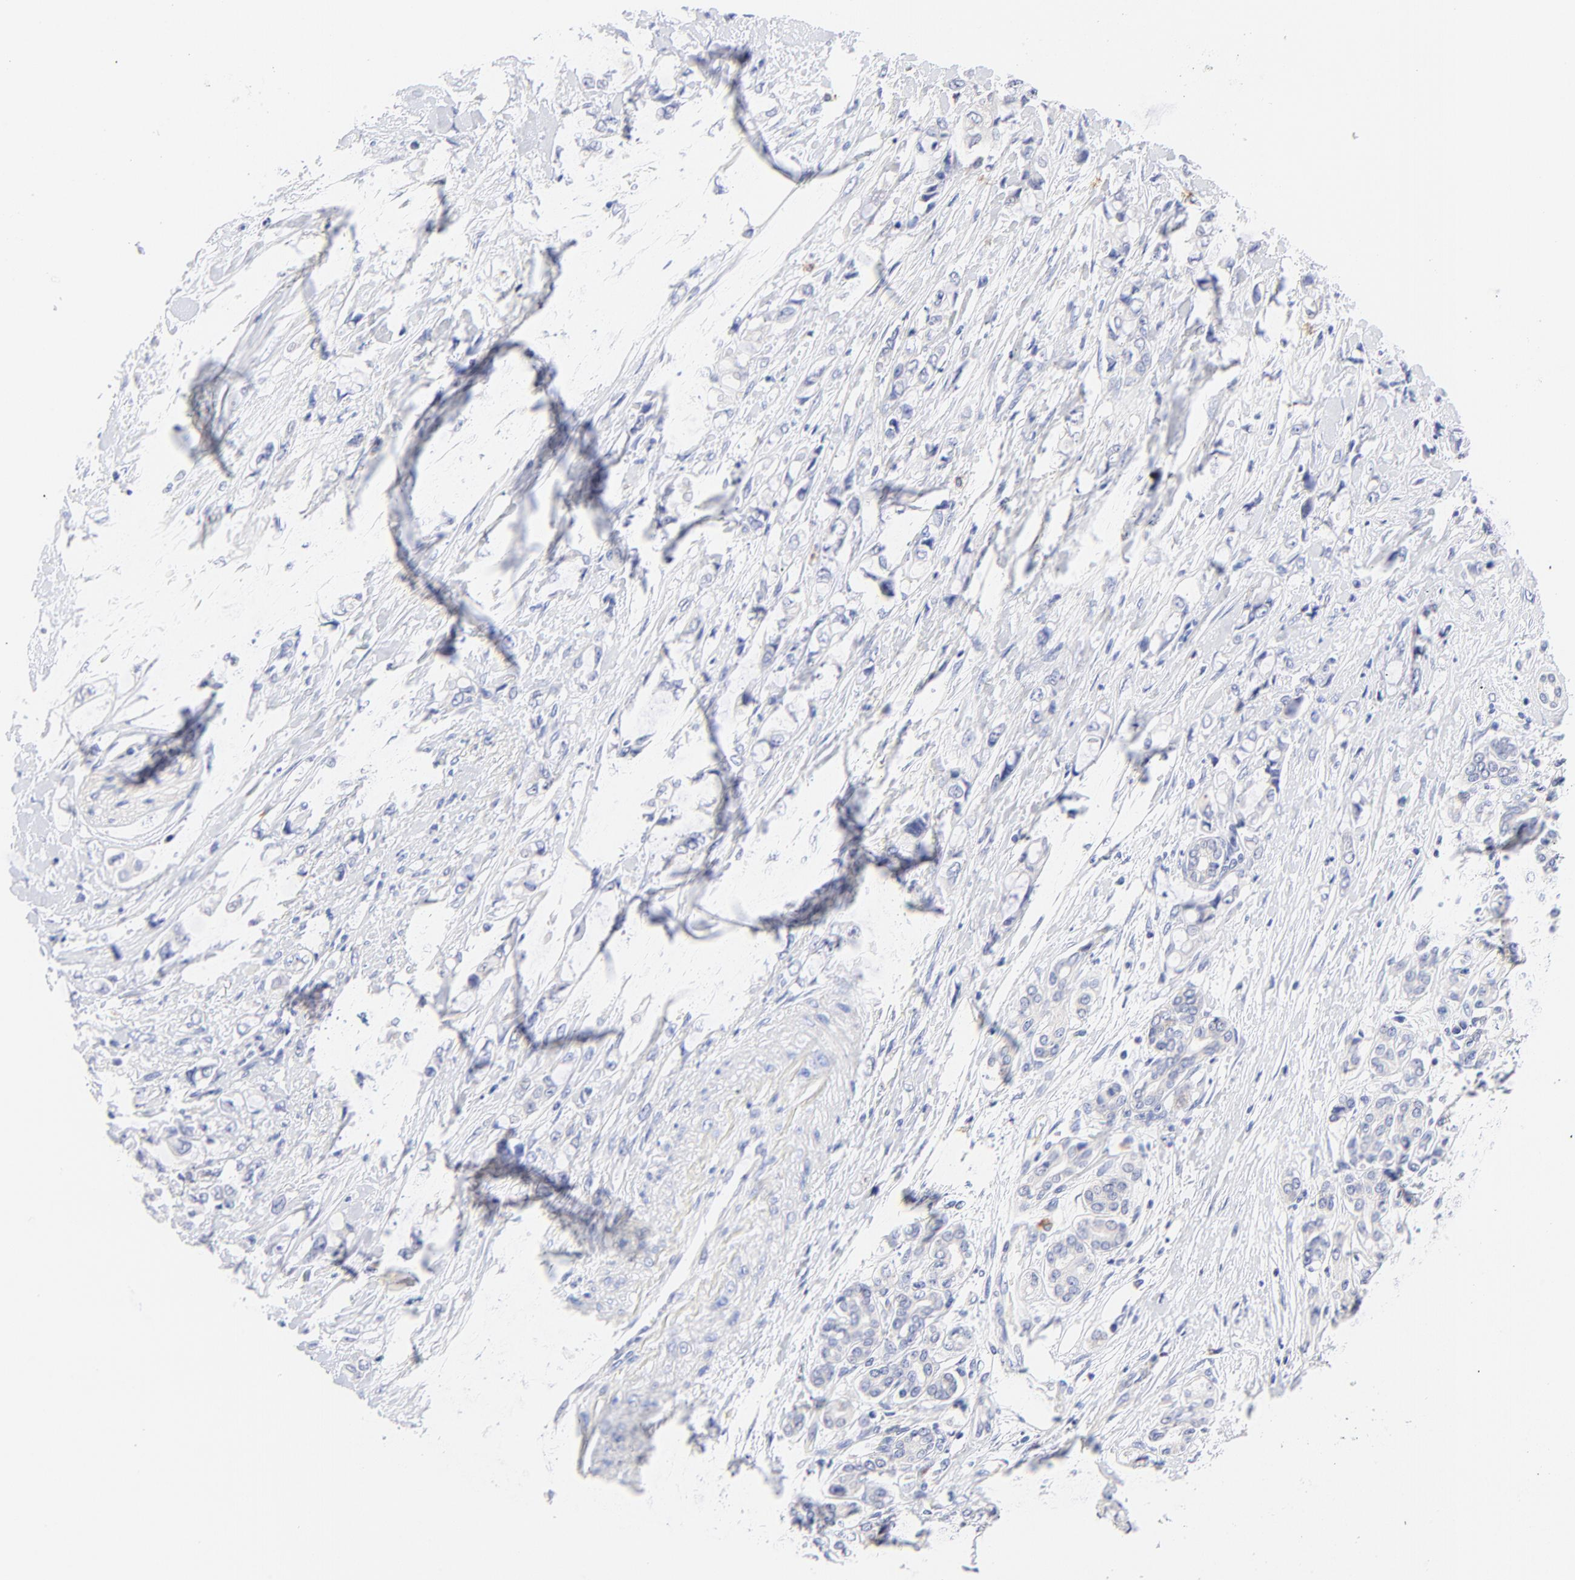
{"staining": {"intensity": "negative", "quantity": "none", "location": "none"}, "tissue": "pancreatic cancer", "cell_type": "Tumor cells", "image_type": "cancer", "snomed": [{"axis": "morphology", "description": "Adenocarcinoma, NOS"}, {"axis": "topography", "description": "Pancreas"}], "caption": "This is a photomicrograph of immunohistochemistry staining of pancreatic adenocarcinoma, which shows no staining in tumor cells.", "gene": "EBP", "patient": {"sex": "female", "age": 70}}